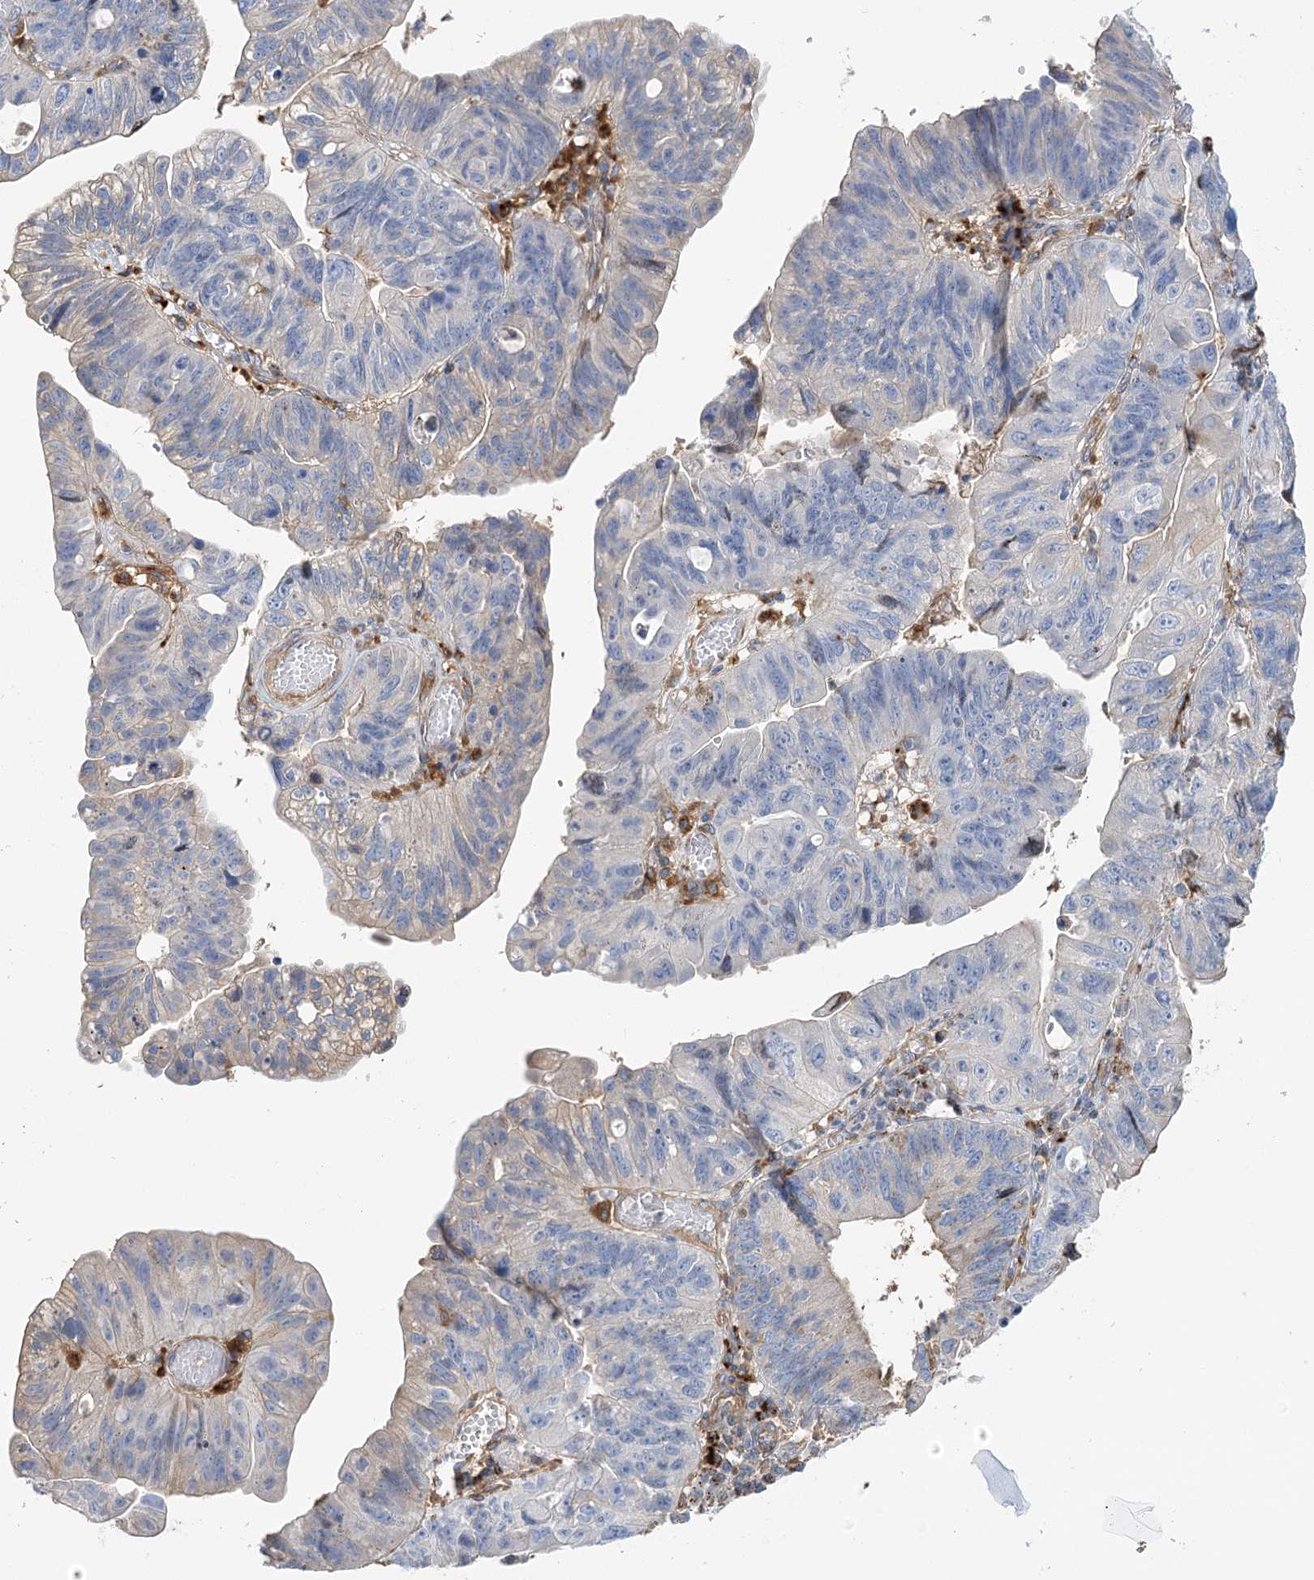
{"staining": {"intensity": "negative", "quantity": "none", "location": "none"}, "tissue": "stomach cancer", "cell_type": "Tumor cells", "image_type": "cancer", "snomed": [{"axis": "morphology", "description": "Adenocarcinoma, NOS"}, {"axis": "topography", "description": "Stomach"}], "caption": "Immunohistochemistry (IHC) of human stomach cancer (adenocarcinoma) shows no staining in tumor cells. (DAB immunohistochemistry visualized using brightfield microscopy, high magnification).", "gene": "GUSB", "patient": {"sex": "male", "age": 59}}